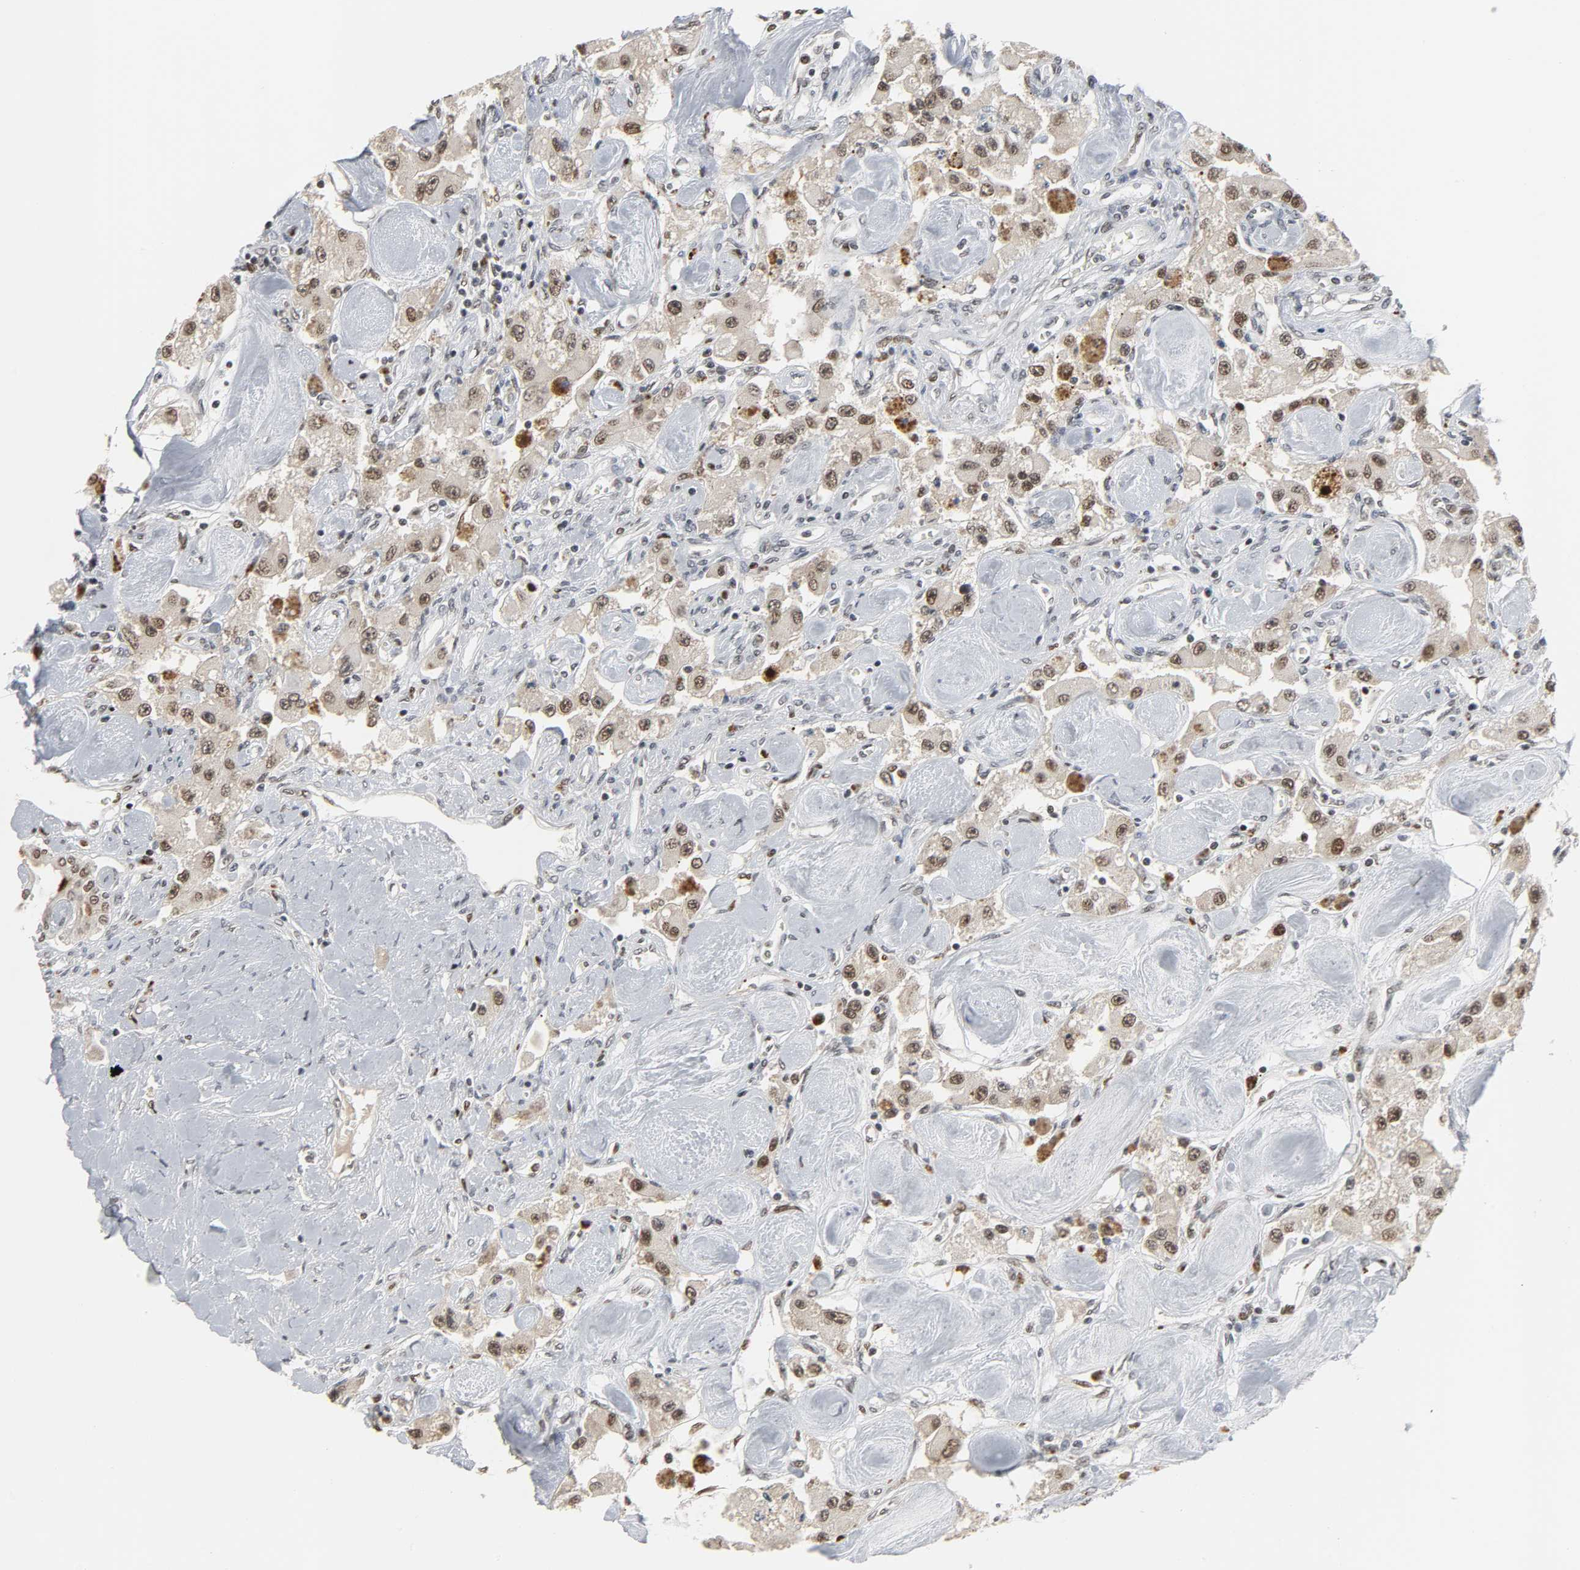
{"staining": {"intensity": "weak", "quantity": "25%-75%", "location": "nuclear"}, "tissue": "carcinoid", "cell_type": "Tumor cells", "image_type": "cancer", "snomed": [{"axis": "morphology", "description": "Carcinoid, malignant, NOS"}, {"axis": "topography", "description": "Pancreas"}], "caption": "Immunohistochemical staining of human carcinoid (malignant) demonstrates low levels of weak nuclear positivity in about 25%-75% of tumor cells. (DAB (3,3'-diaminobenzidine) IHC with brightfield microscopy, high magnification).", "gene": "DAZAP1", "patient": {"sex": "male", "age": 41}}